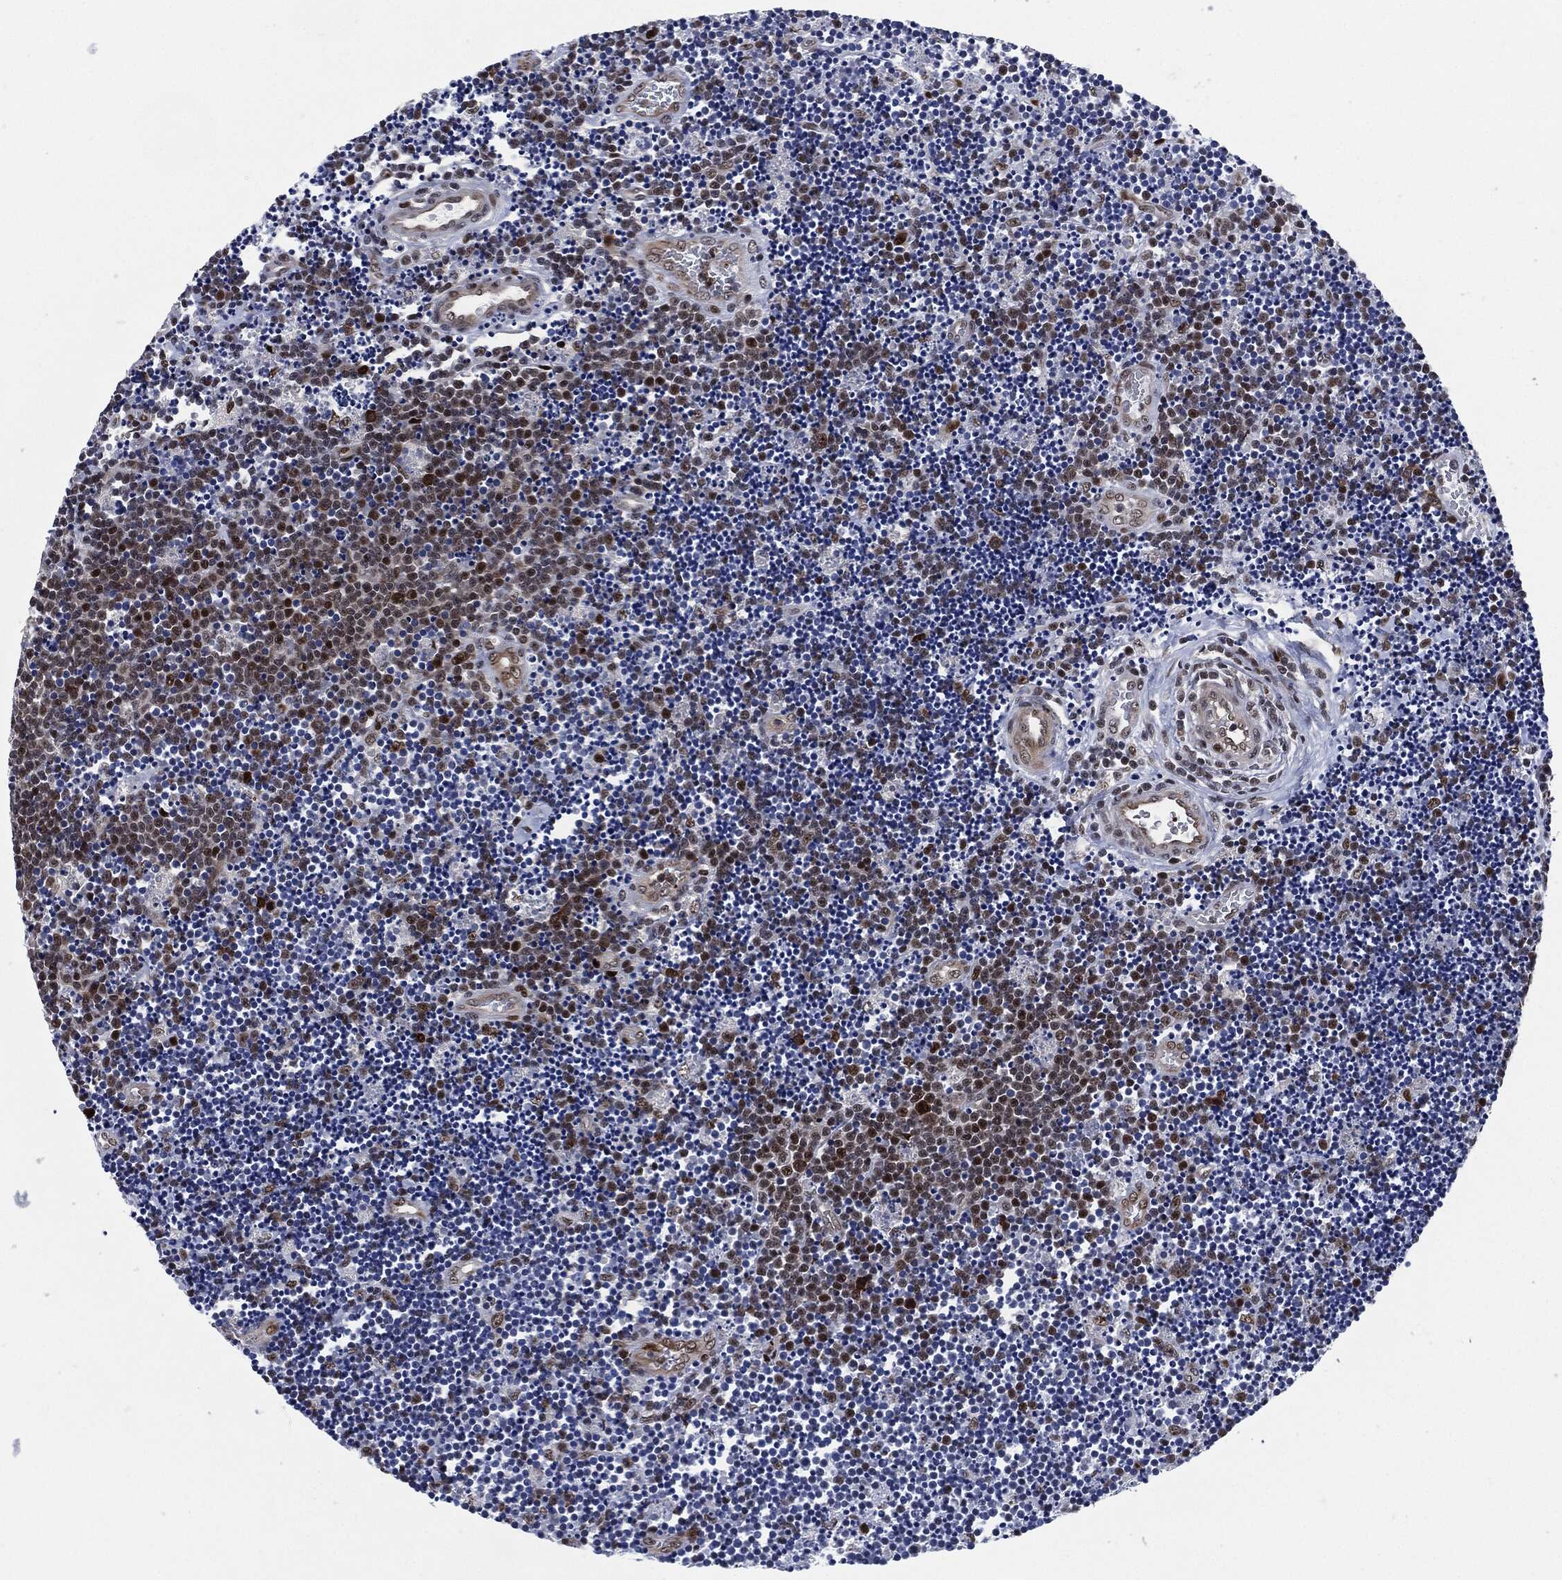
{"staining": {"intensity": "strong", "quantity": "<25%", "location": "cytoplasmic/membranous,nuclear"}, "tissue": "lymphoma", "cell_type": "Tumor cells", "image_type": "cancer", "snomed": [{"axis": "morphology", "description": "Malignant lymphoma, non-Hodgkin's type, Low grade"}, {"axis": "topography", "description": "Brain"}], "caption": "Immunohistochemical staining of human malignant lymphoma, non-Hodgkin's type (low-grade) displays medium levels of strong cytoplasmic/membranous and nuclear protein expression in approximately <25% of tumor cells.", "gene": "AKT2", "patient": {"sex": "female", "age": 66}}